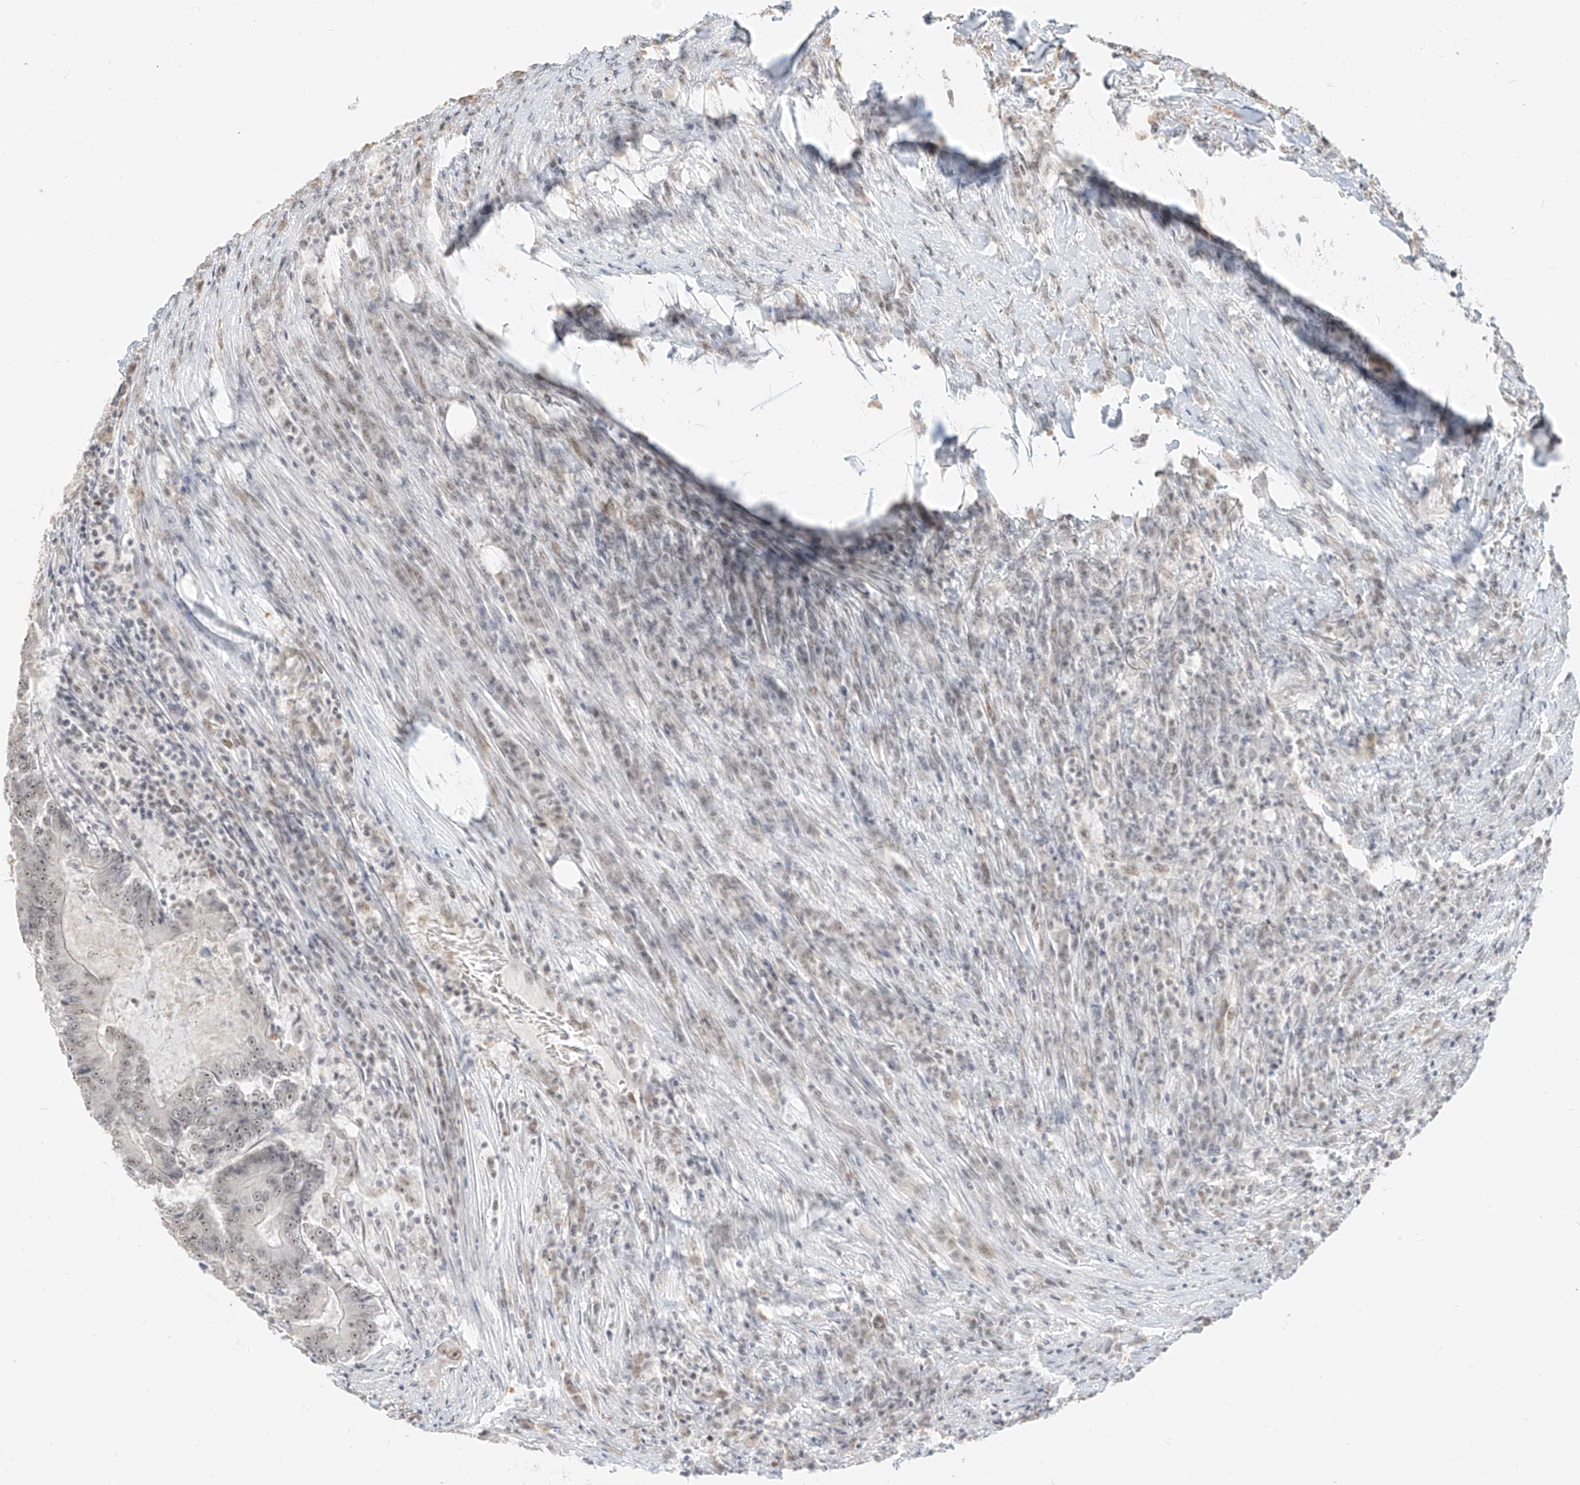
{"staining": {"intensity": "weak", "quantity": "25%-75%", "location": "nuclear"}, "tissue": "colorectal cancer", "cell_type": "Tumor cells", "image_type": "cancer", "snomed": [{"axis": "morphology", "description": "Adenocarcinoma, NOS"}, {"axis": "topography", "description": "Colon"}], "caption": "DAB immunohistochemical staining of human adenocarcinoma (colorectal) displays weak nuclear protein staining in approximately 25%-75% of tumor cells.", "gene": "SUPT5H", "patient": {"sex": "male", "age": 83}}